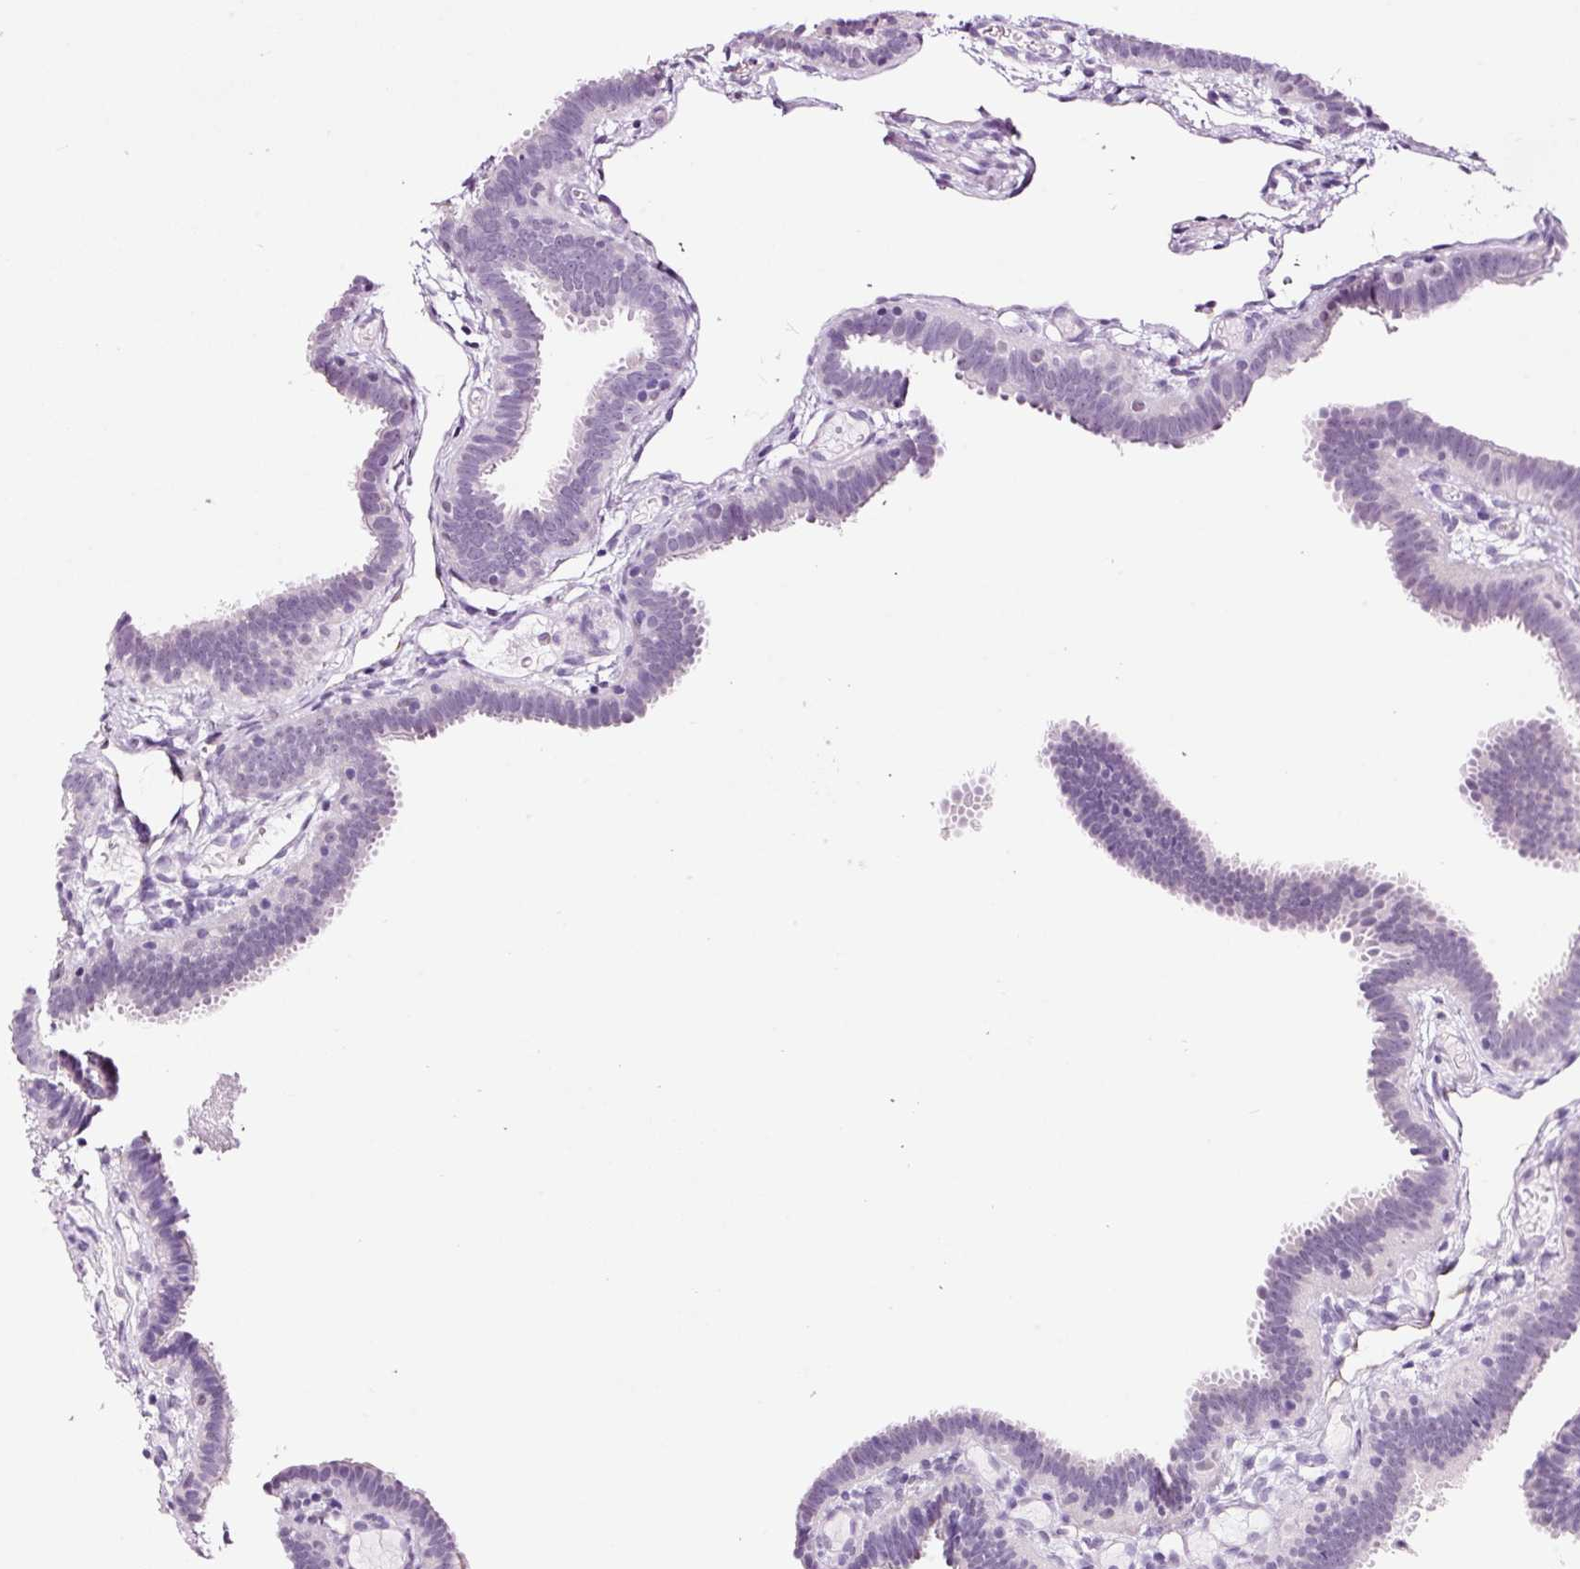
{"staining": {"intensity": "negative", "quantity": "none", "location": "none"}, "tissue": "fallopian tube", "cell_type": "Glandular cells", "image_type": "normal", "snomed": [{"axis": "morphology", "description": "Normal tissue, NOS"}, {"axis": "topography", "description": "Fallopian tube"}], "caption": "Immunohistochemistry (IHC) image of benign fallopian tube: fallopian tube stained with DAB (3,3'-diaminobenzidine) reveals no significant protein positivity in glandular cells.", "gene": "RTF2", "patient": {"sex": "female", "age": 37}}